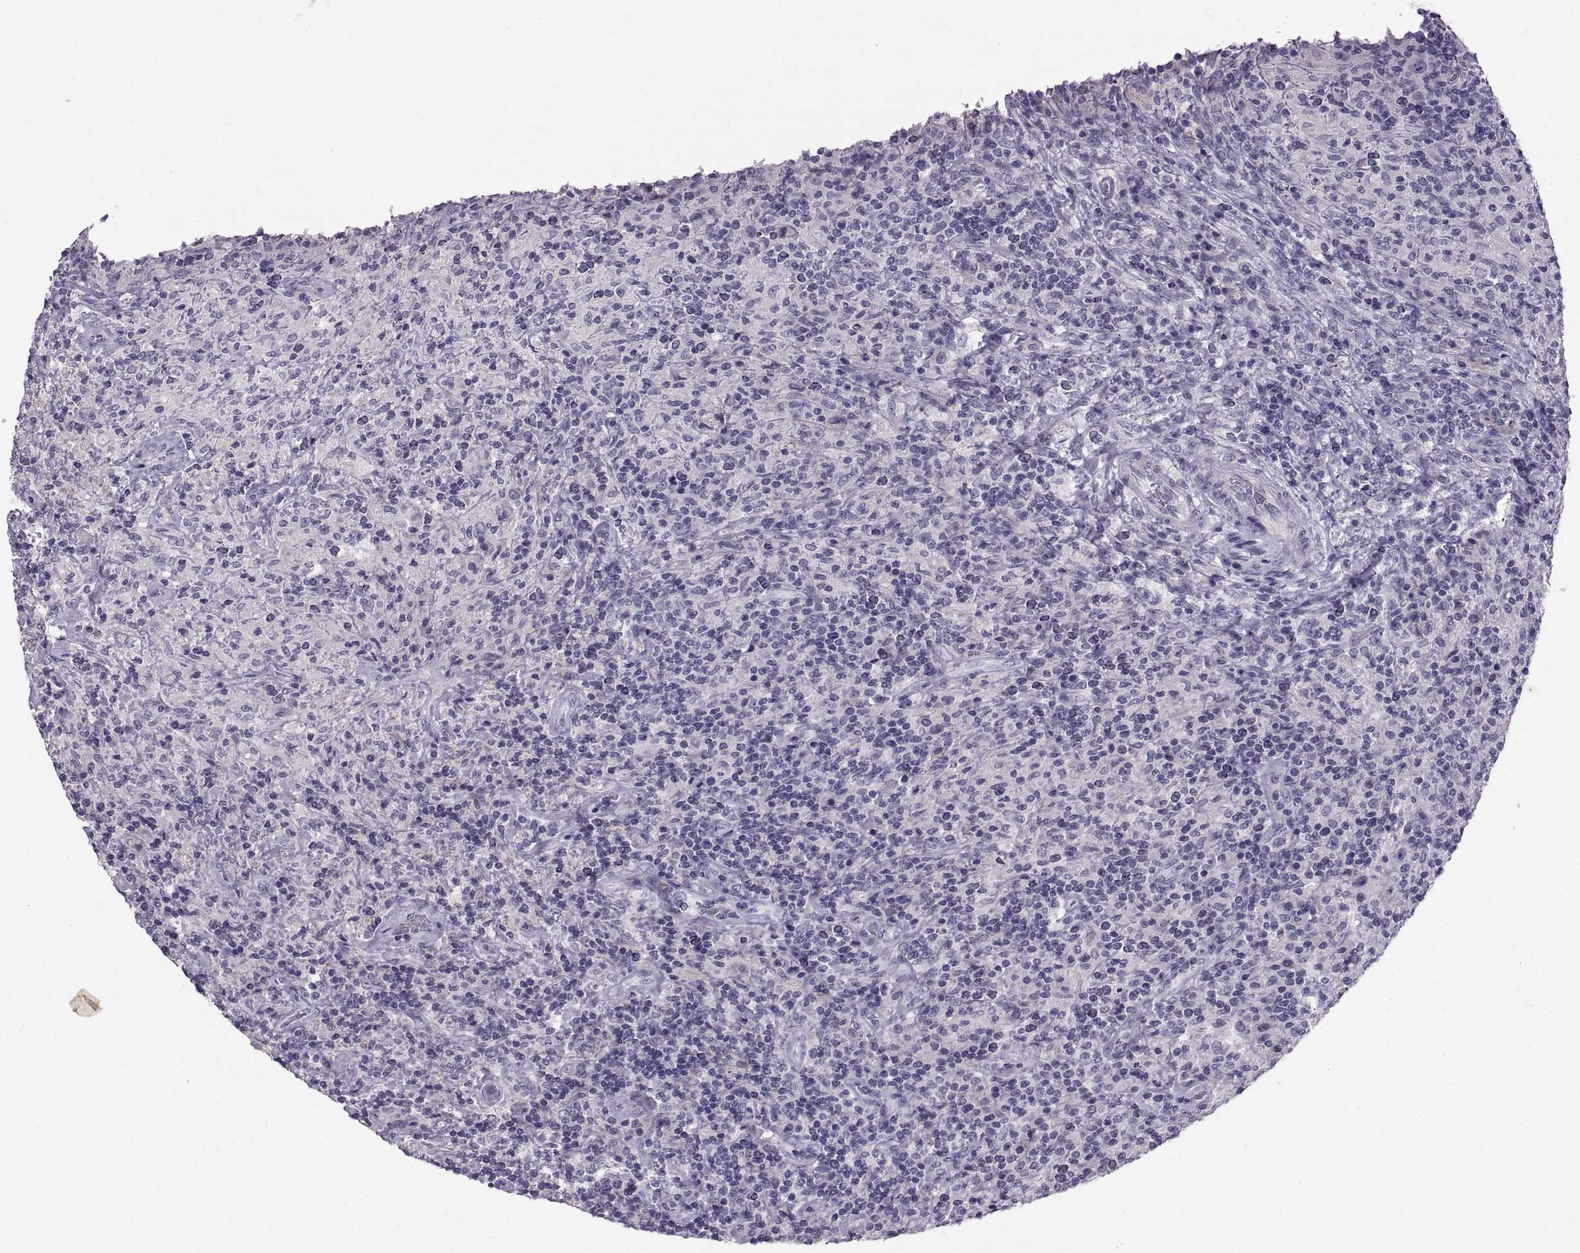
{"staining": {"intensity": "negative", "quantity": "none", "location": "none"}, "tissue": "lymphoma", "cell_type": "Tumor cells", "image_type": "cancer", "snomed": [{"axis": "morphology", "description": "Hodgkin's disease, NOS"}, {"axis": "topography", "description": "Lymph node"}], "caption": "This is an IHC micrograph of human Hodgkin's disease. There is no expression in tumor cells.", "gene": "ADAM32", "patient": {"sex": "male", "age": 70}}